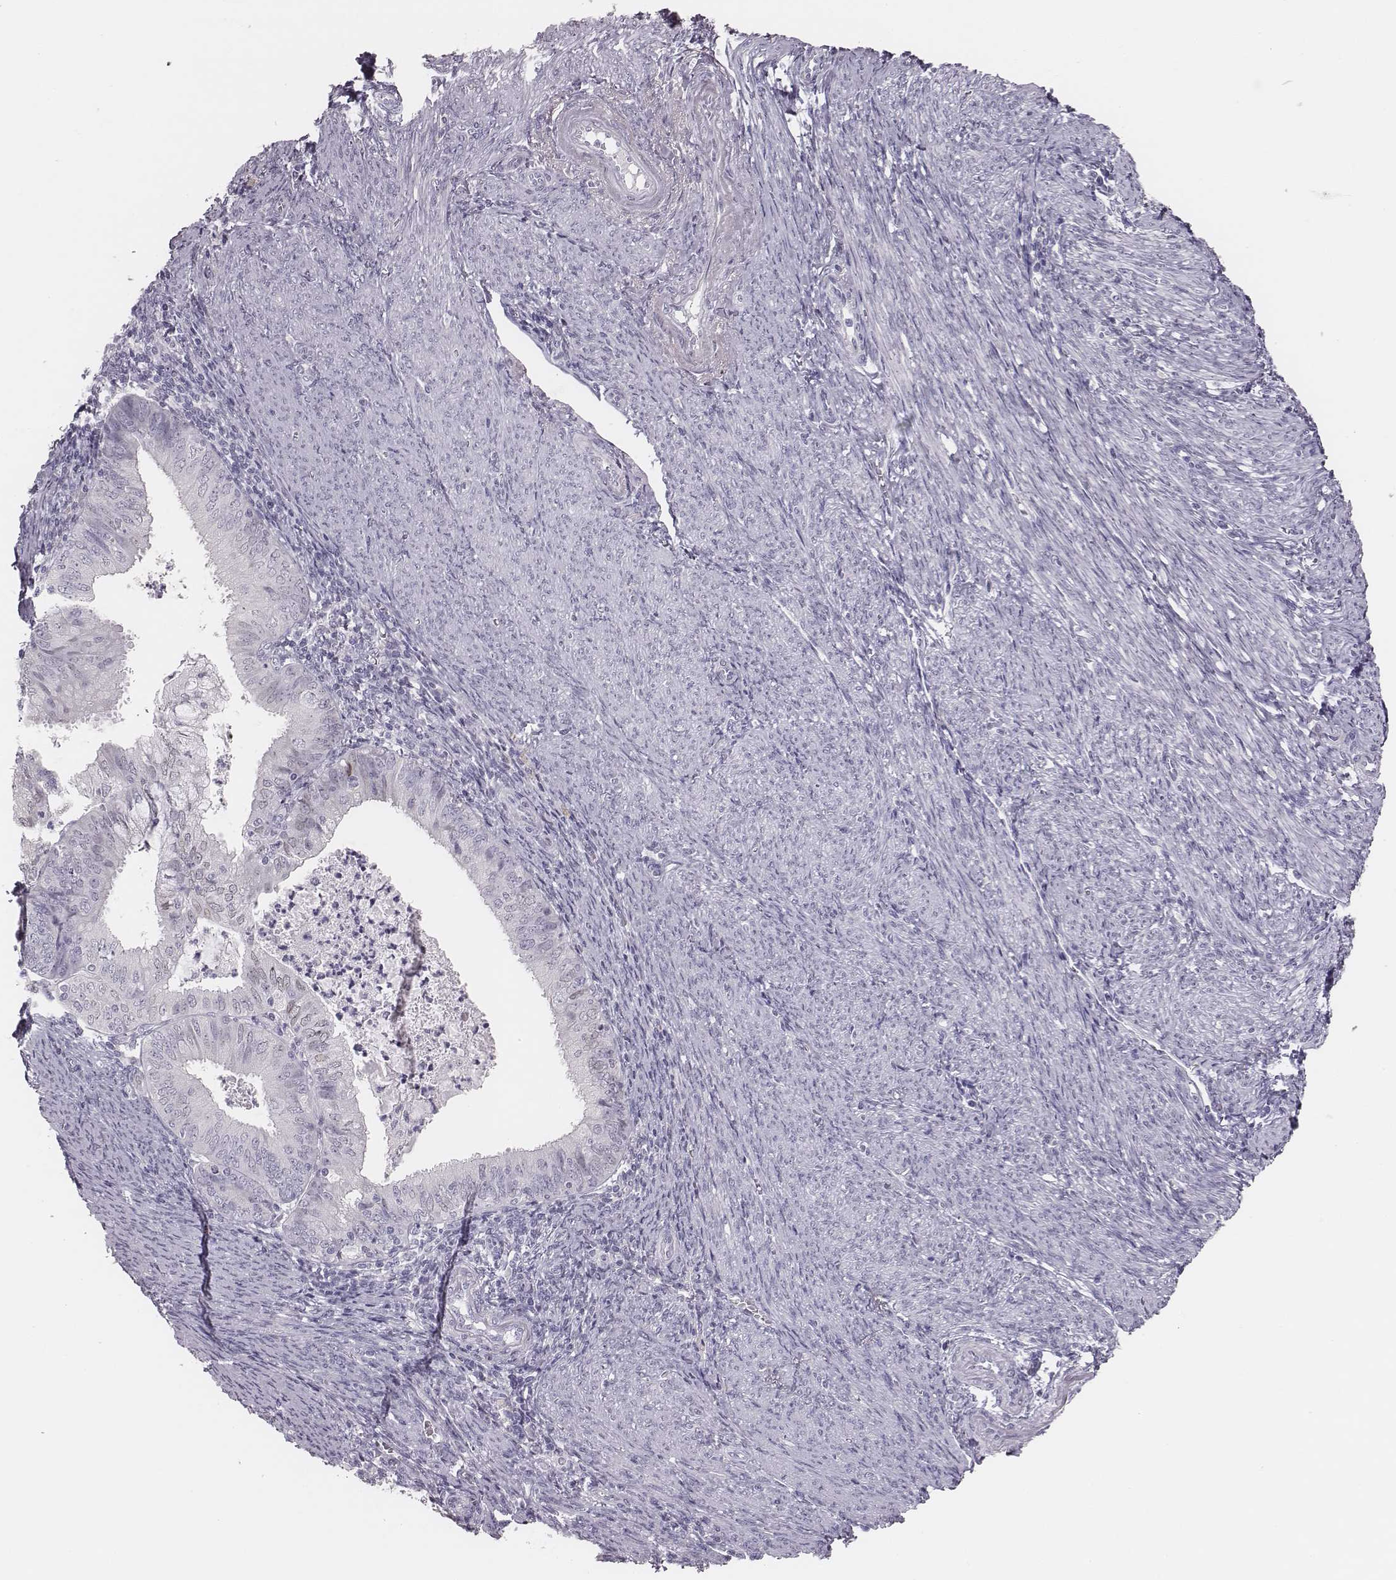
{"staining": {"intensity": "negative", "quantity": "none", "location": "none"}, "tissue": "endometrial cancer", "cell_type": "Tumor cells", "image_type": "cancer", "snomed": [{"axis": "morphology", "description": "Adenocarcinoma, NOS"}, {"axis": "topography", "description": "Endometrium"}], "caption": "This micrograph is of endometrial adenocarcinoma stained with immunohistochemistry to label a protein in brown with the nuclei are counter-stained blue. There is no positivity in tumor cells.", "gene": "ADGRF4", "patient": {"sex": "female", "age": 57}}